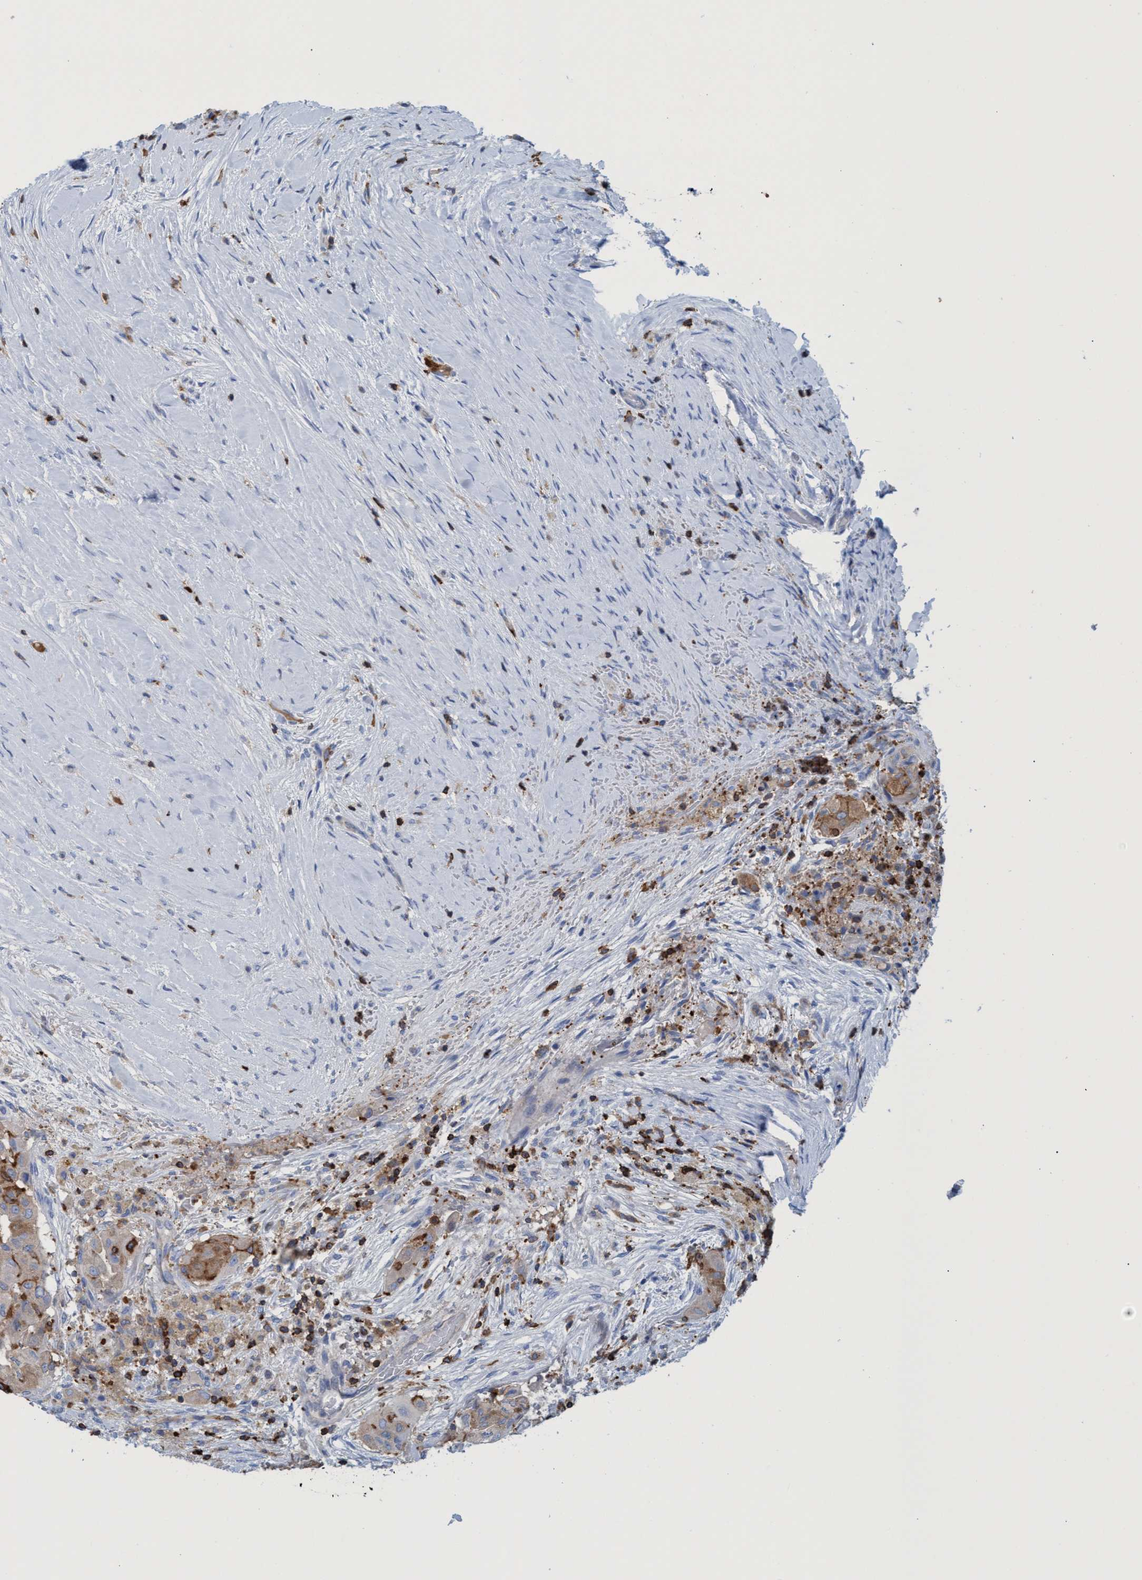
{"staining": {"intensity": "moderate", "quantity": ">75%", "location": "cytoplasmic/membranous"}, "tissue": "thyroid cancer", "cell_type": "Tumor cells", "image_type": "cancer", "snomed": [{"axis": "morphology", "description": "Papillary adenocarcinoma, NOS"}, {"axis": "topography", "description": "Thyroid gland"}], "caption": "Immunohistochemical staining of thyroid papillary adenocarcinoma exhibits medium levels of moderate cytoplasmic/membranous protein staining in about >75% of tumor cells. The staining was performed using DAB (3,3'-diaminobenzidine), with brown indicating positive protein expression. Nuclei are stained blue with hematoxylin.", "gene": "EZR", "patient": {"sex": "female", "age": 59}}